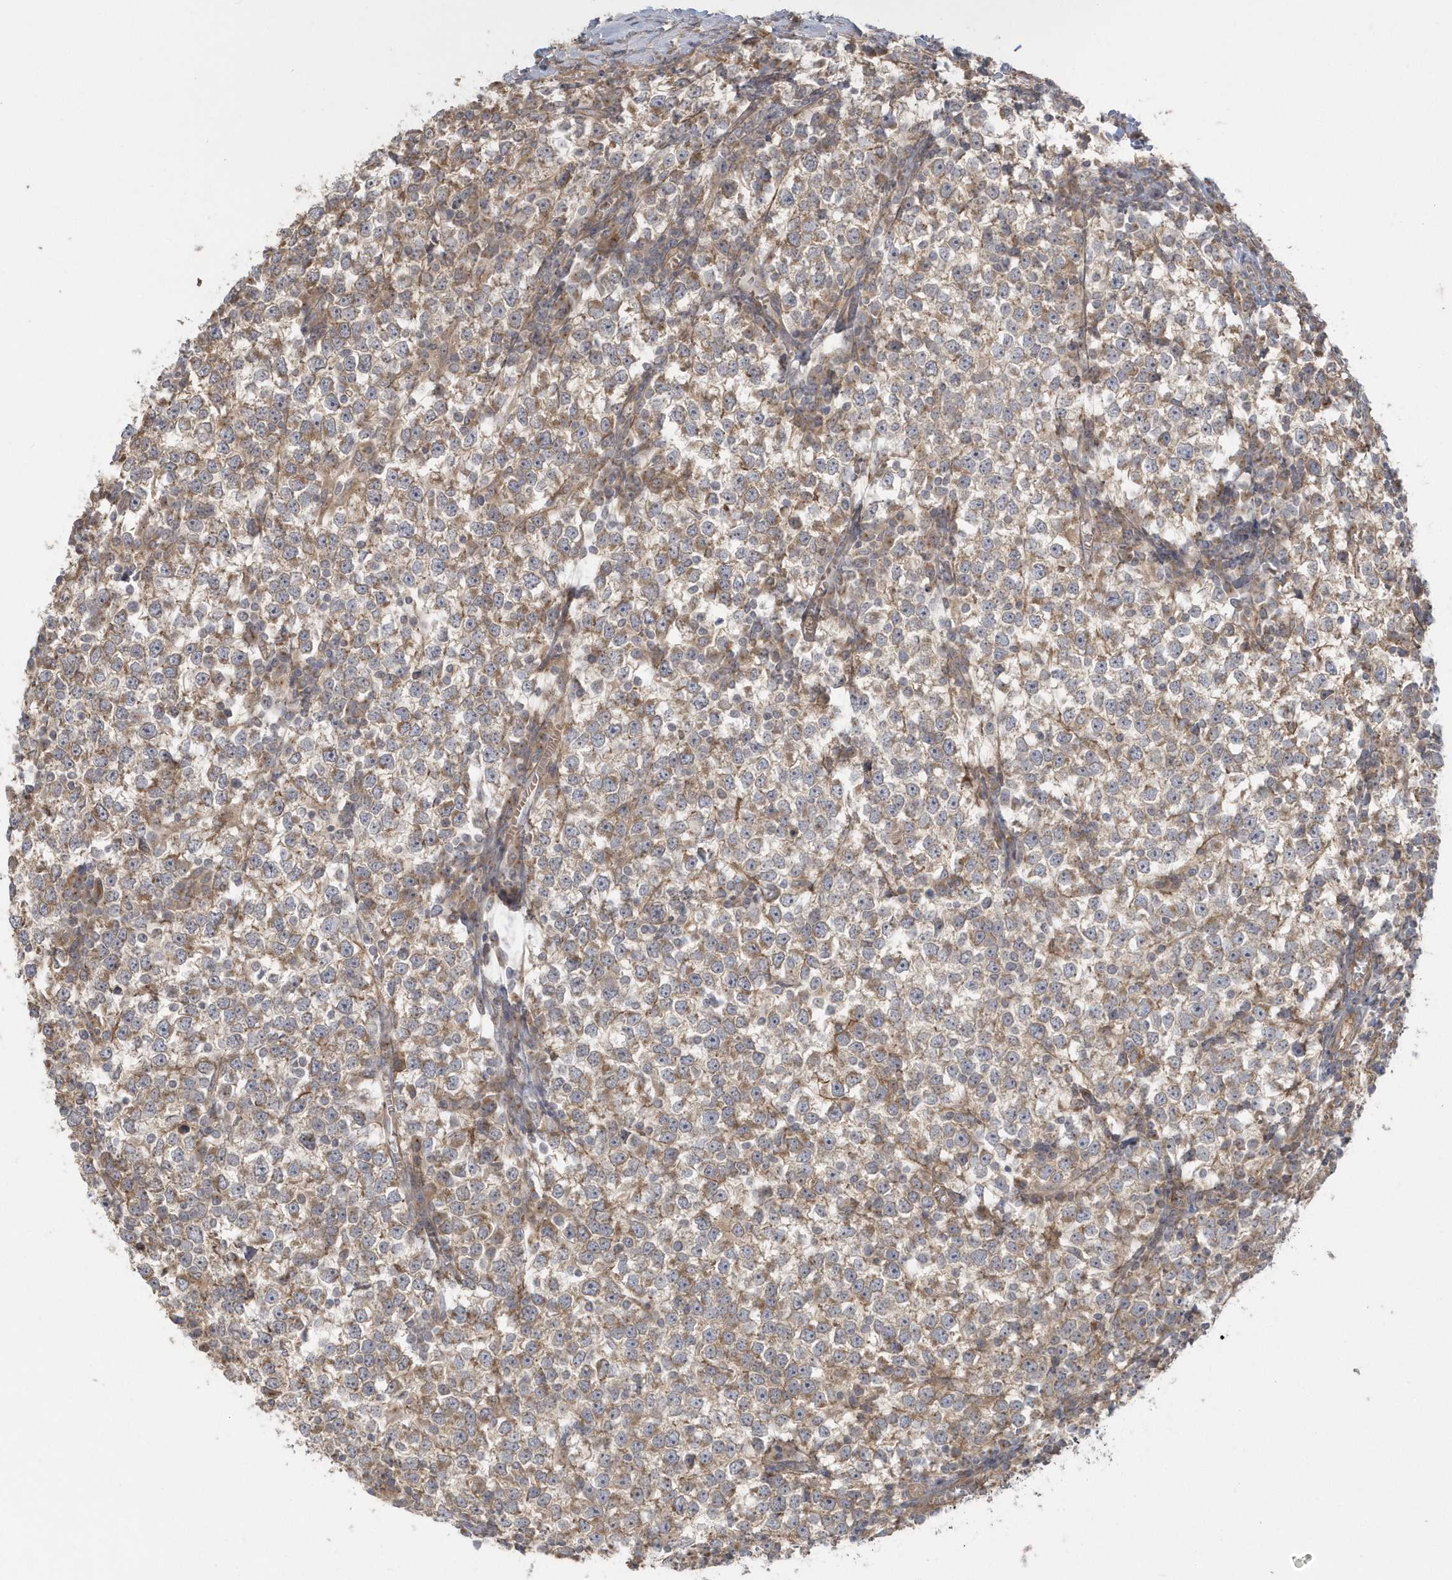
{"staining": {"intensity": "weak", "quantity": ">75%", "location": "cytoplasmic/membranous"}, "tissue": "testis cancer", "cell_type": "Tumor cells", "image_type": "cancer", "snomed": [{"axis": "morphology", "description": "Seminoma, NOS"}, {"axis": "topography", "description": "Testis"}], "caption": "Tumor cells demonstrate weak cytoplasmic/membranous expression in approximately >75% of cells in testis seminoma.", "gene": "ACTR1A", "patient": {"sex": "male", "age": 65}}